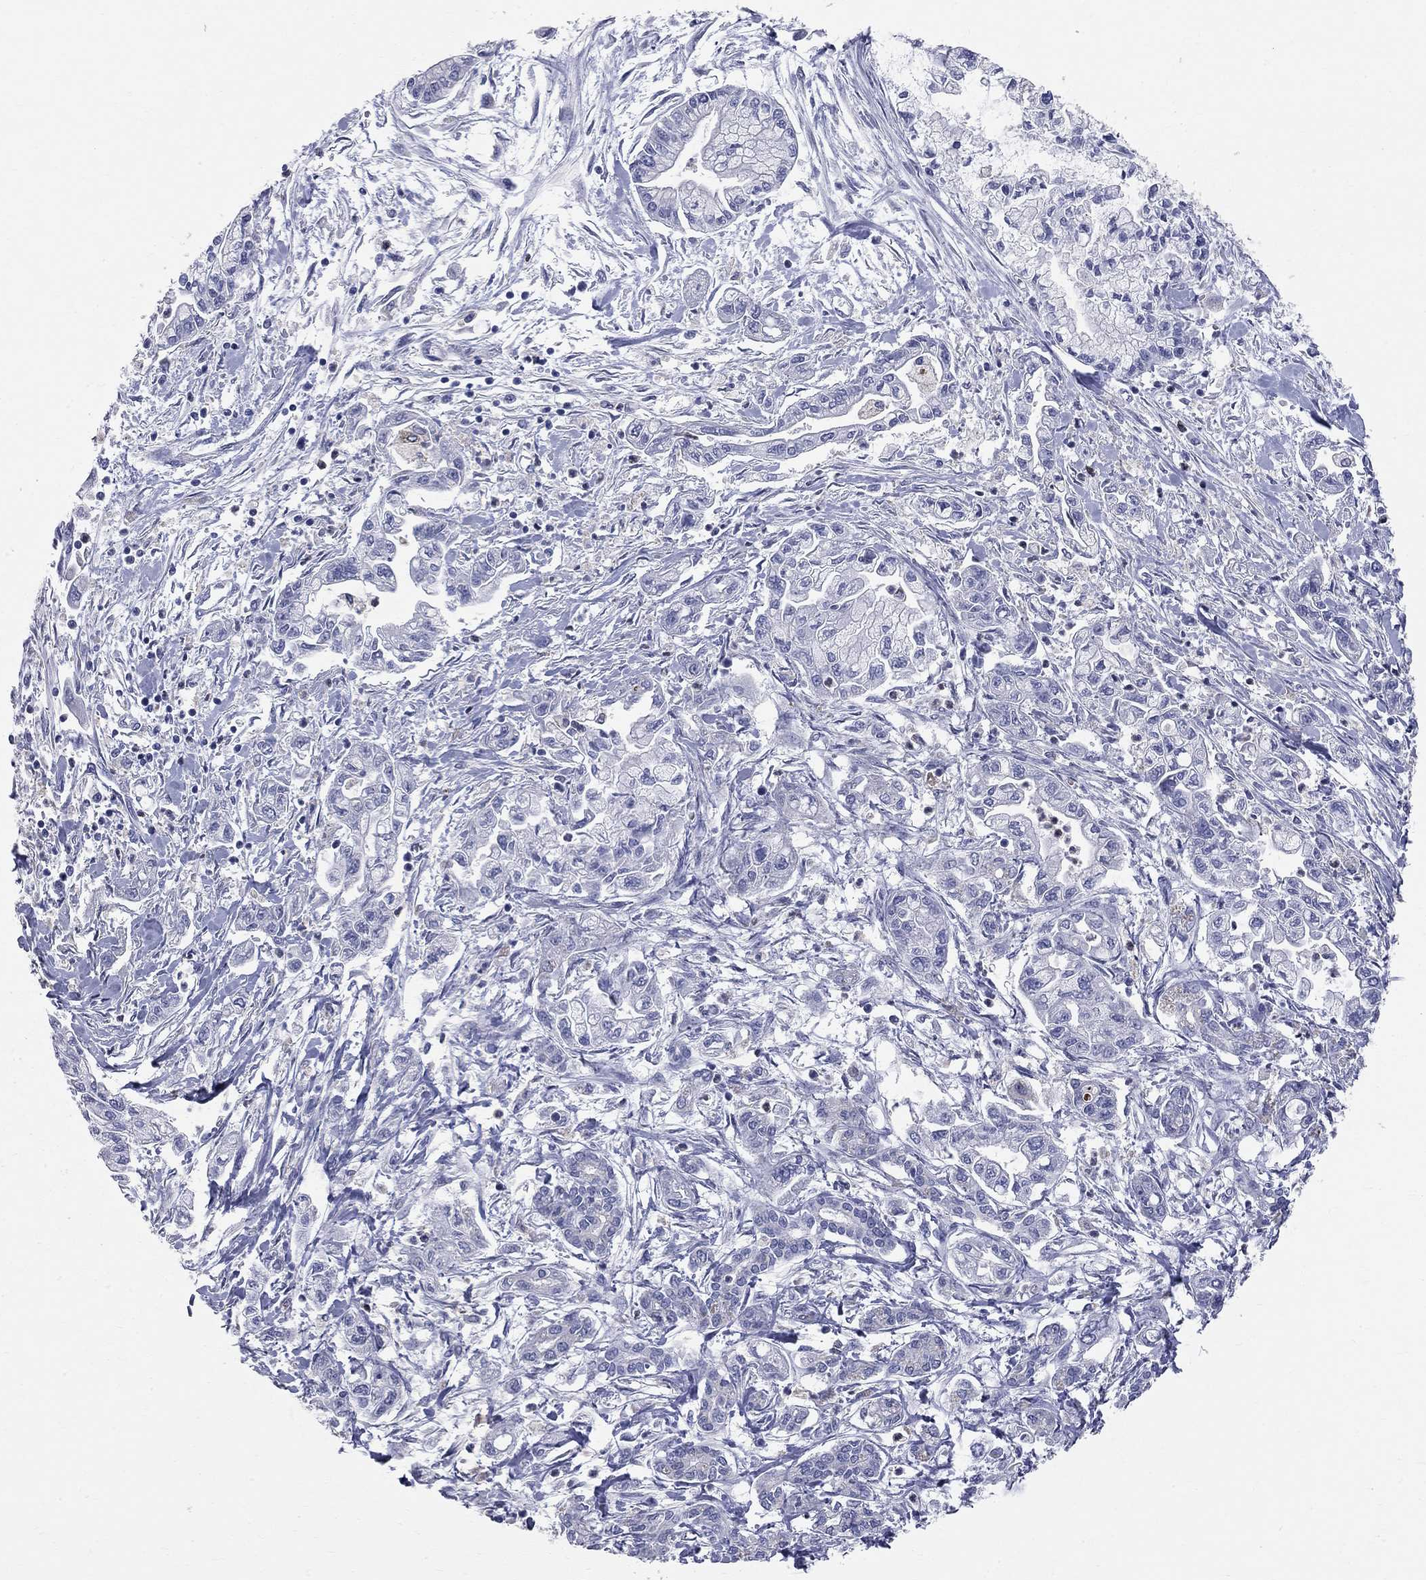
{"staining": {"intensity": "negative", "quantity": "none", "location": "none"}, "tissue": "pancreatic cancer", "cell_type": "Tumor cells", "image_type": "cancer", "snomed": [{"axis": "morphology", "description": "Adenocarcinoma, NOS"}, {"axis": "topography", "description": "Pancreas"}], "caption": "Pancreatic cancer stained for a protein using immunohistochemistry (IHC) displays no positivity tumor cells.", "gene": "ACSL1", "patient": {"sex": "male", "age": 54}}